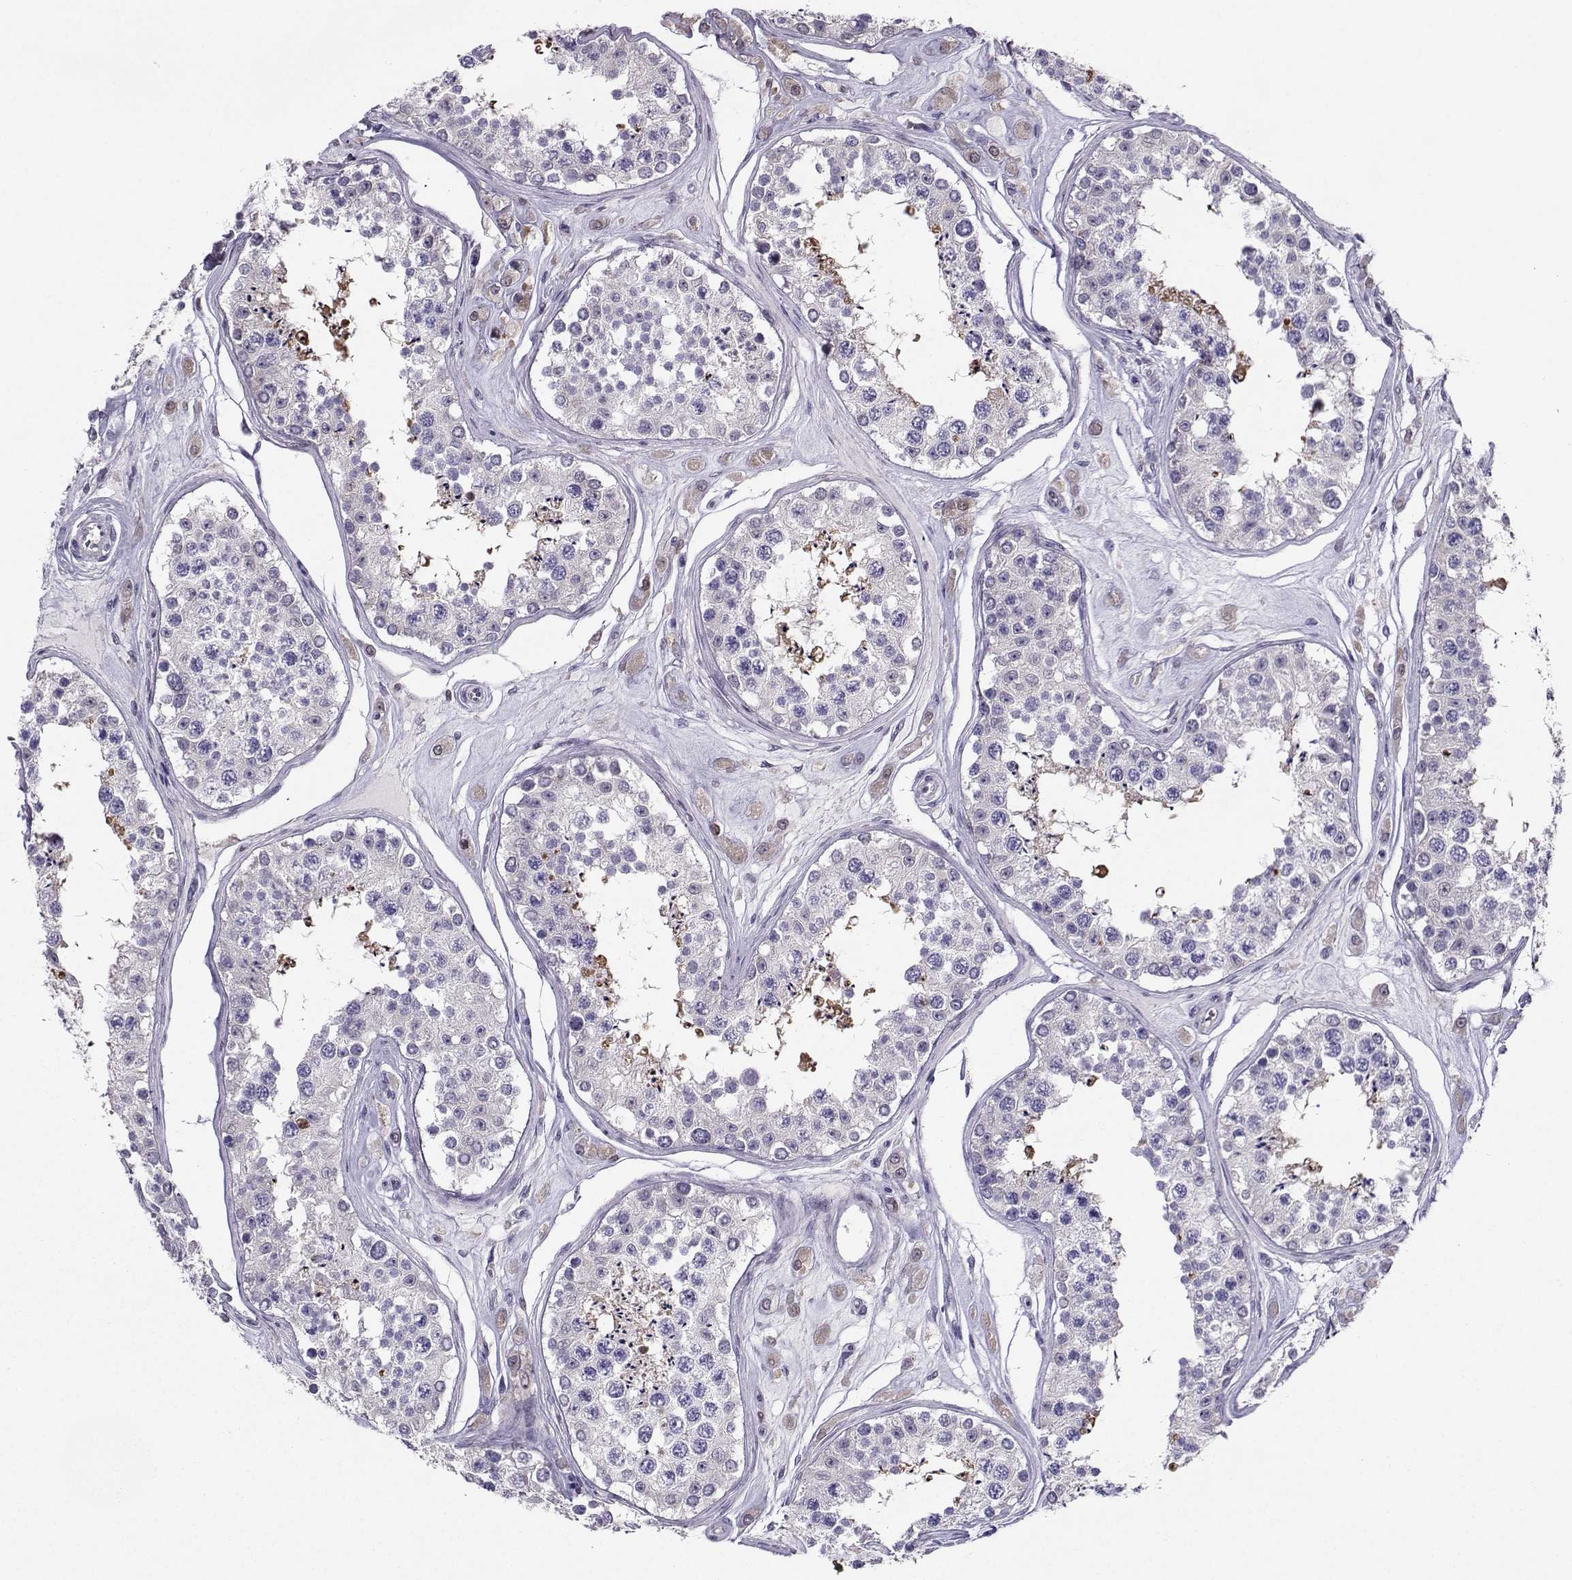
{"staining": {"intensity": "strong", "quantity": "<25%", "location": "cytoplasmic/membranous"}, "tissue": "testis", "cell_type": "Cells in seminiferous ducts", "image_type": "normal", "snomed": [{"axis": "morphology", "description": "Normal tissue, NOS"}, {"axis": "topography", "description": "Testis"}], "caption": "A brown stain shows strong cytoplasmic/membranous positivity of a protein in cells in seminiferous ducts of benign human testis. Using DAB (brown) and hematoxylin (blue) stains, captured at high magnification using brightfield microscopy.", "gene": "PGK1", "patient": {"sex": "male", "age": 25}}